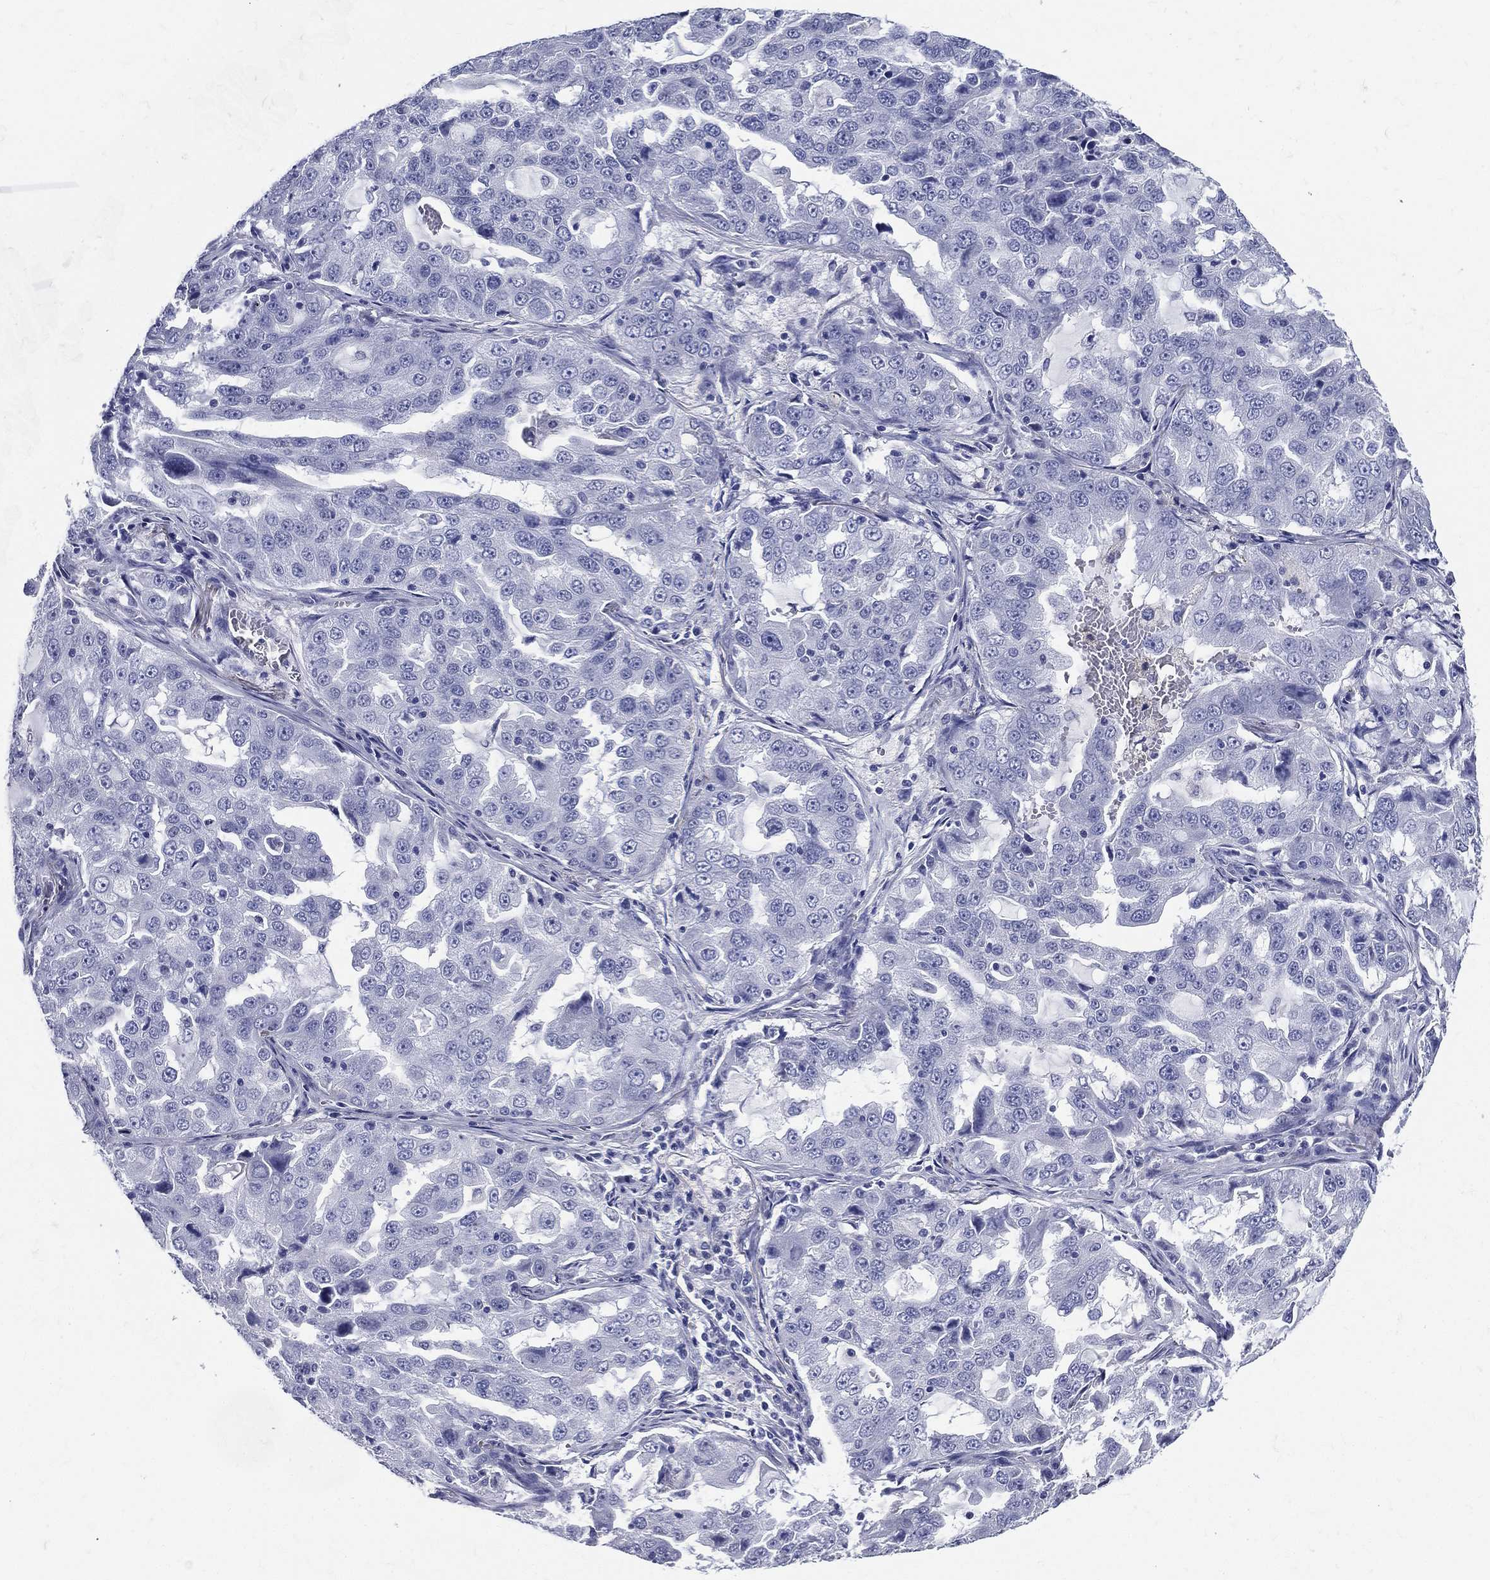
{"staining": {"intensity": "negative", "quantity": "none", "location": "none"}, "tissue": "lung cancer", "cell_type": "Tumor cells", "image_type": "cancer", "snomed": [{"axis": "morphology", "description": "Adenocarcinoma, NOS"}, {"axis": "topography", "description": "Lung"}], "caption": "Immunohistochemistry (IHC) micrograph of neoplastic tissue: human lung cancer (adenocarcinoma) stained with DAB demonstrates no significant protein expression in tumor cells.", "gene": "DPYS", "patient": {"sex": "female", "age": 61}}